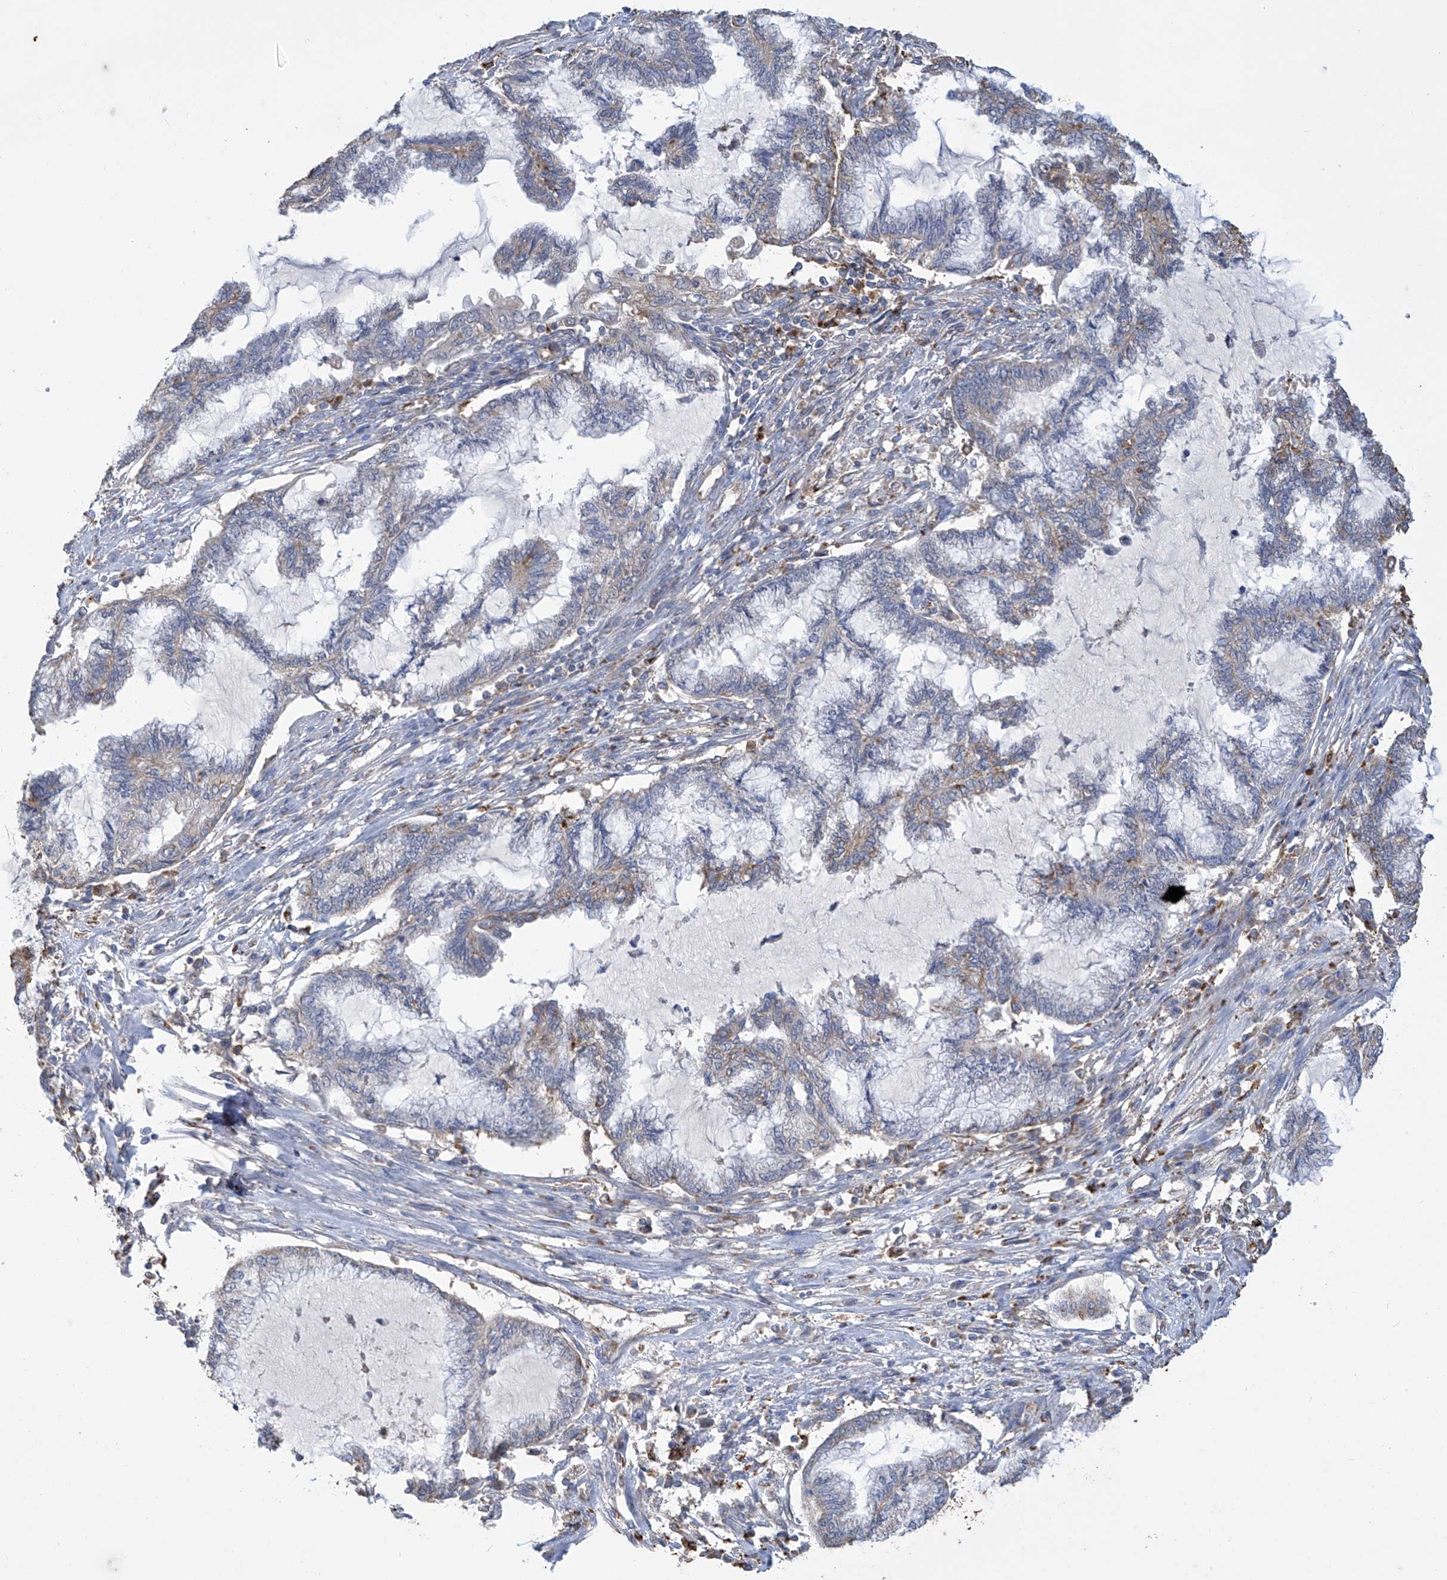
{"staining": {"intensity": "negative", "quantity": "none", "location": "none"}, "tissue": "endometrial cancer", "cell_type": "Tumor cells", "image_type": "cancer", "snomed": [{"axis": "morphology", "description": "Adenocarcinoma, NOS"}, {"axis": "topography", "description": "Endometrium"}], "caption": "This is an immunohistochemistry photomicrograph of human endometrial adenocarcinoma. There is no positivity in tumor cells.", "gene": "OGT", "patient": {"sex": "female", "age": 86}}